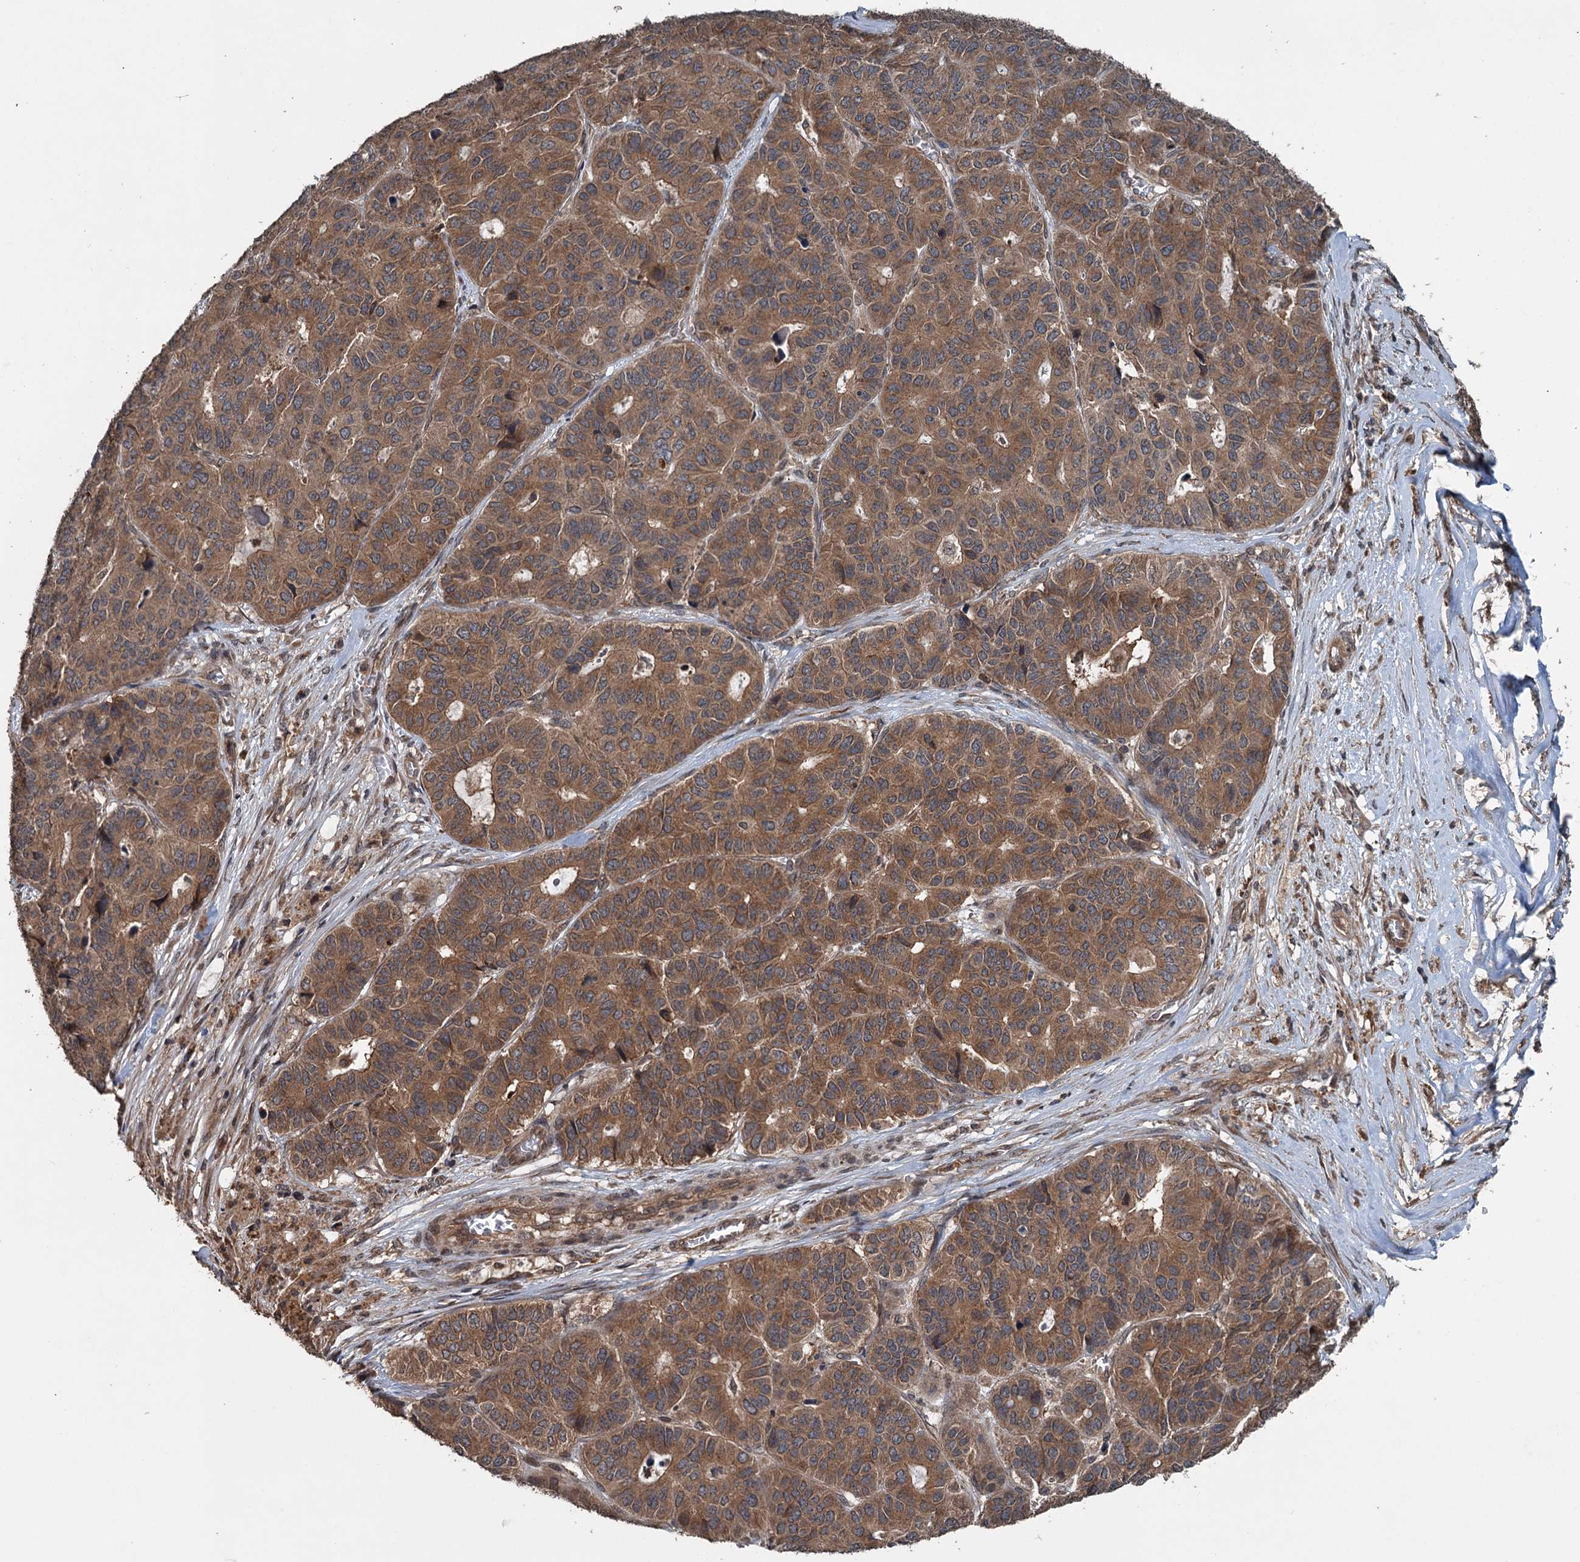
{"staining": {"intensity": "moderate", "quantity": ">75%", "location": "cytoplasmic/membranous"}, "tissue": "pancreatic cancer", "cell_type": "Tumor cells", "image_type": "cancer", "snomed": [{"axis": "morphology", "description": "Adenocarcinoma, NOS"}, {"axis": "topography", "description": "Pancreas"}], "caption": "A brown stain labels moderate cytoplasmic/membranous expression of a protein in human pancreatic adenocarcinoma tumor cells. (DAB IHC, brown staining for protein, blue staining for nuclei).", "gene": "N4BP2L2", "patient": {"sex": "male", "age": 50}}